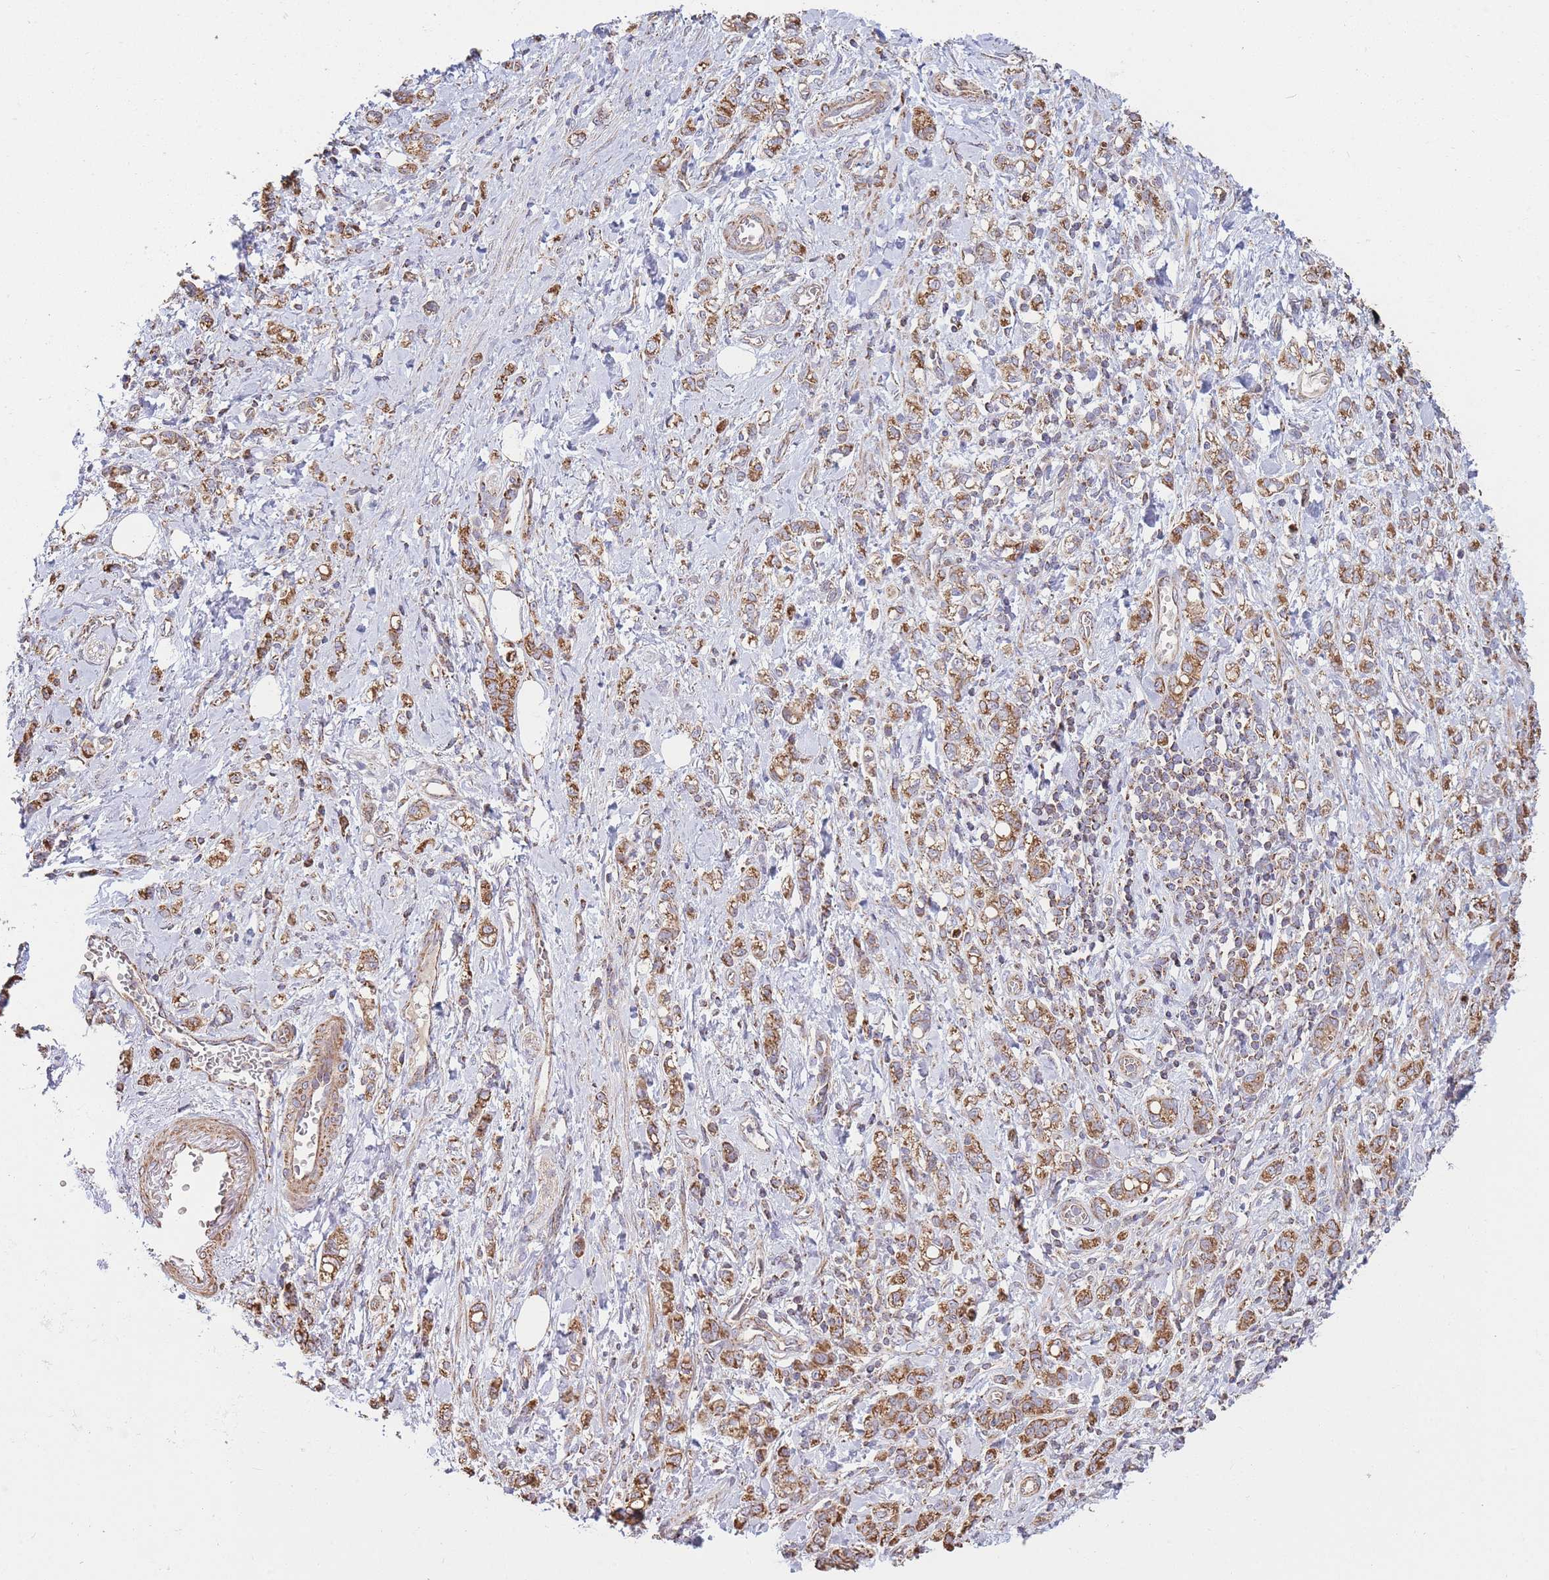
{"staining": {"intensity": "moderate", "quantity": ">75%", "location": "cytoplasmic/membranous"}, "tissue": "stomach cancer", "cell_type": "Tumor cells", "image_type": "cancer", "snomed": [{"axis": "morphology", "description": "Adenocarcinoma, NOS"}, {"axis": "topography", "description": "Stomach"}], "caption": "Immunohistochemistry (DAB) staining of stomach cancer exhibits moderate cytoplasmic/membranous protein positivity in about >75% of tumor cells.", "gene": "KIF16B", "patient": {"sex": "male", "age": 77}}